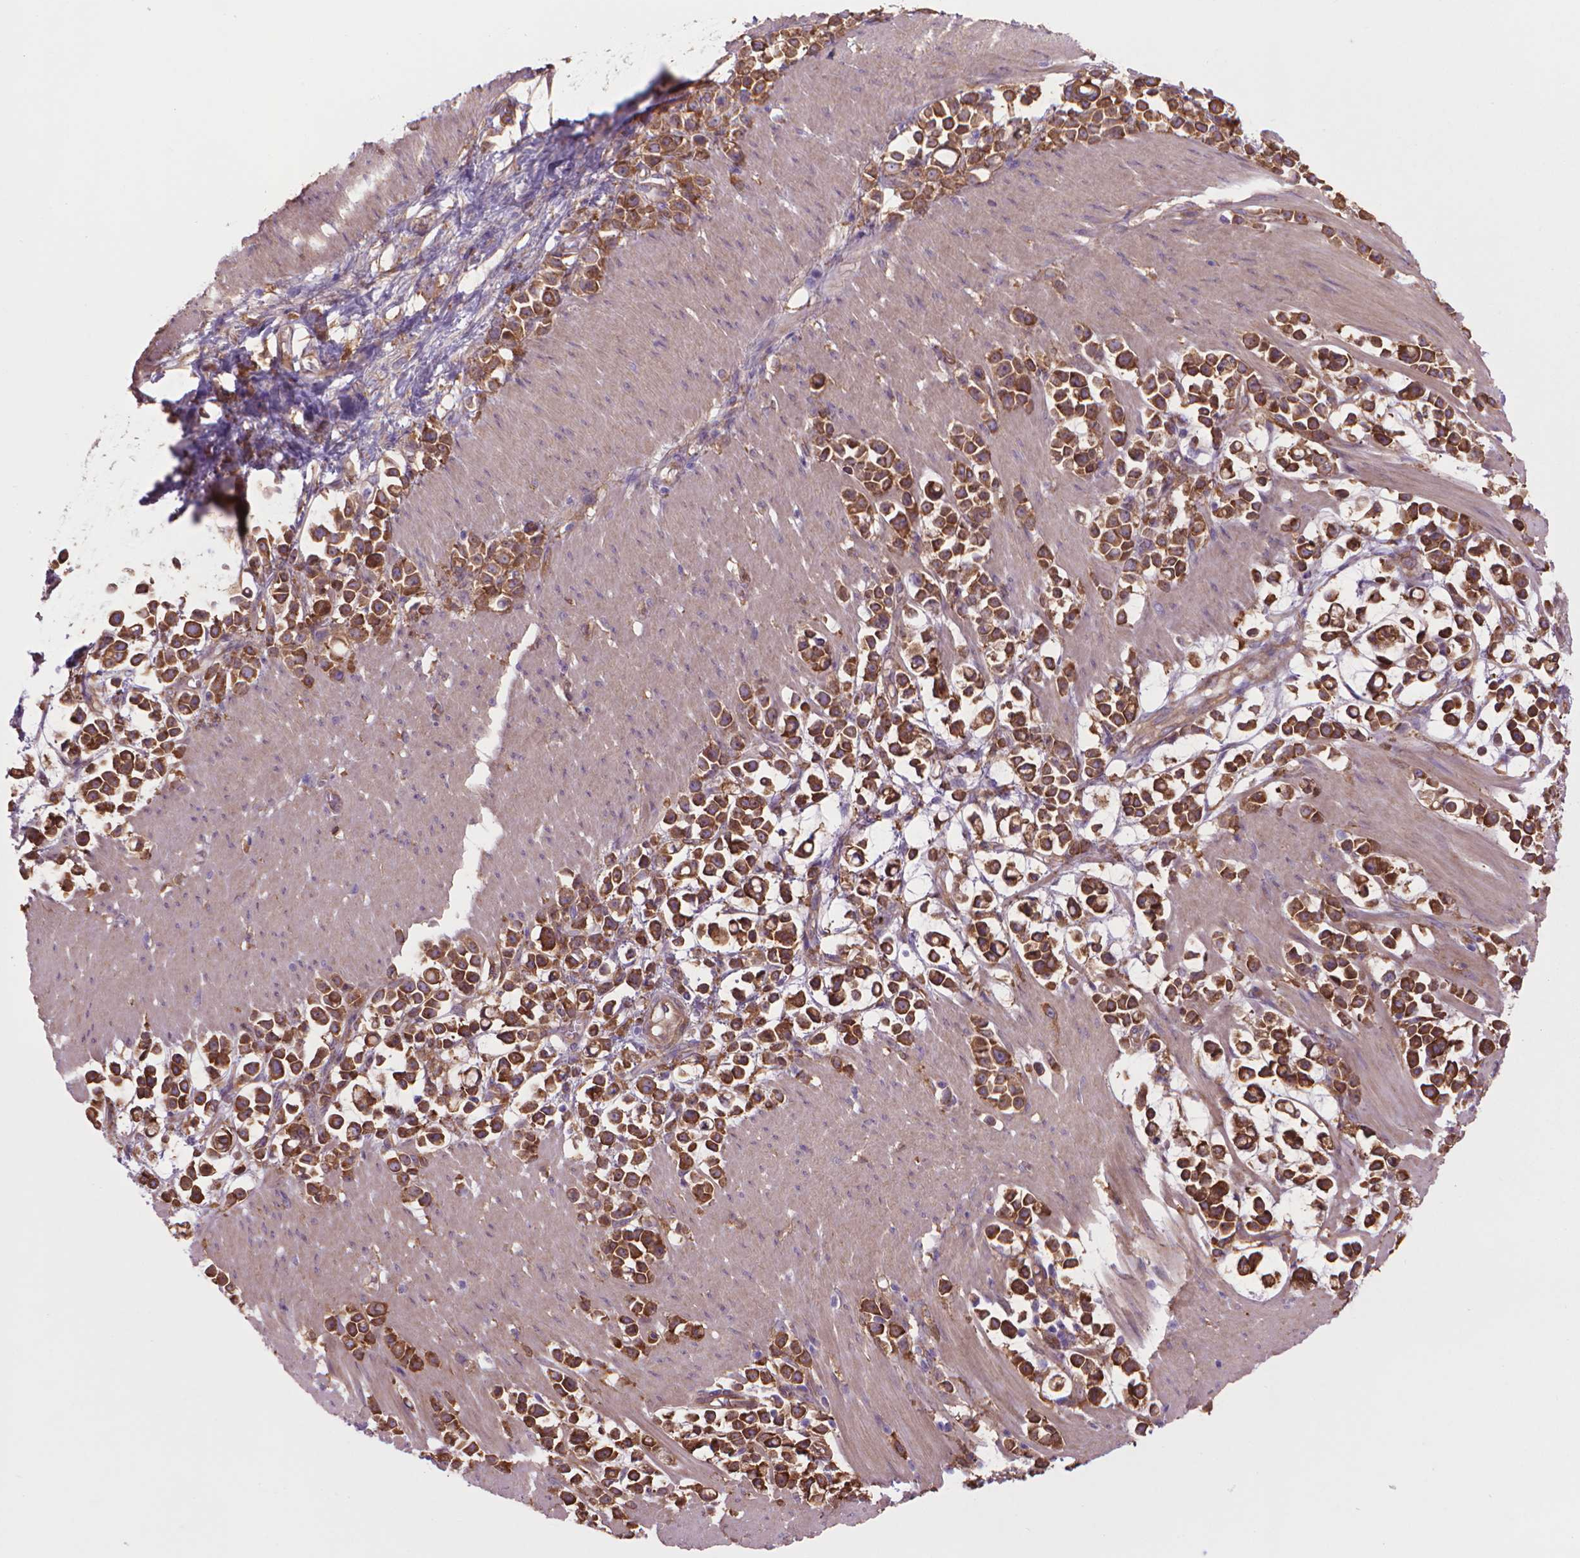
{"staining": {"intensity": "strong", "quantity": ">75%", "location": "cytoplasmic/membranous"}, "tissue": "stomach cancer", "cell_type": "Tumor cells", "image_type": "cancer", "snomed": [{"axis": "morphology", "description": "Adenocarcinoma, NOS"}, {"axis": "topography", "description": "Stomach"}], "caption": "High-magnification brightfield microscopy of adenocarcinoma (stomach) stained with DAB (brown) and counterstained with hematoxylin (blue). tumor cells exhibit strong cytoplasmic/membranous positivity is identified in approximately>75% of cells.", "gene": "CORO1B", "patient": {"sex": "male", "age": 82}}